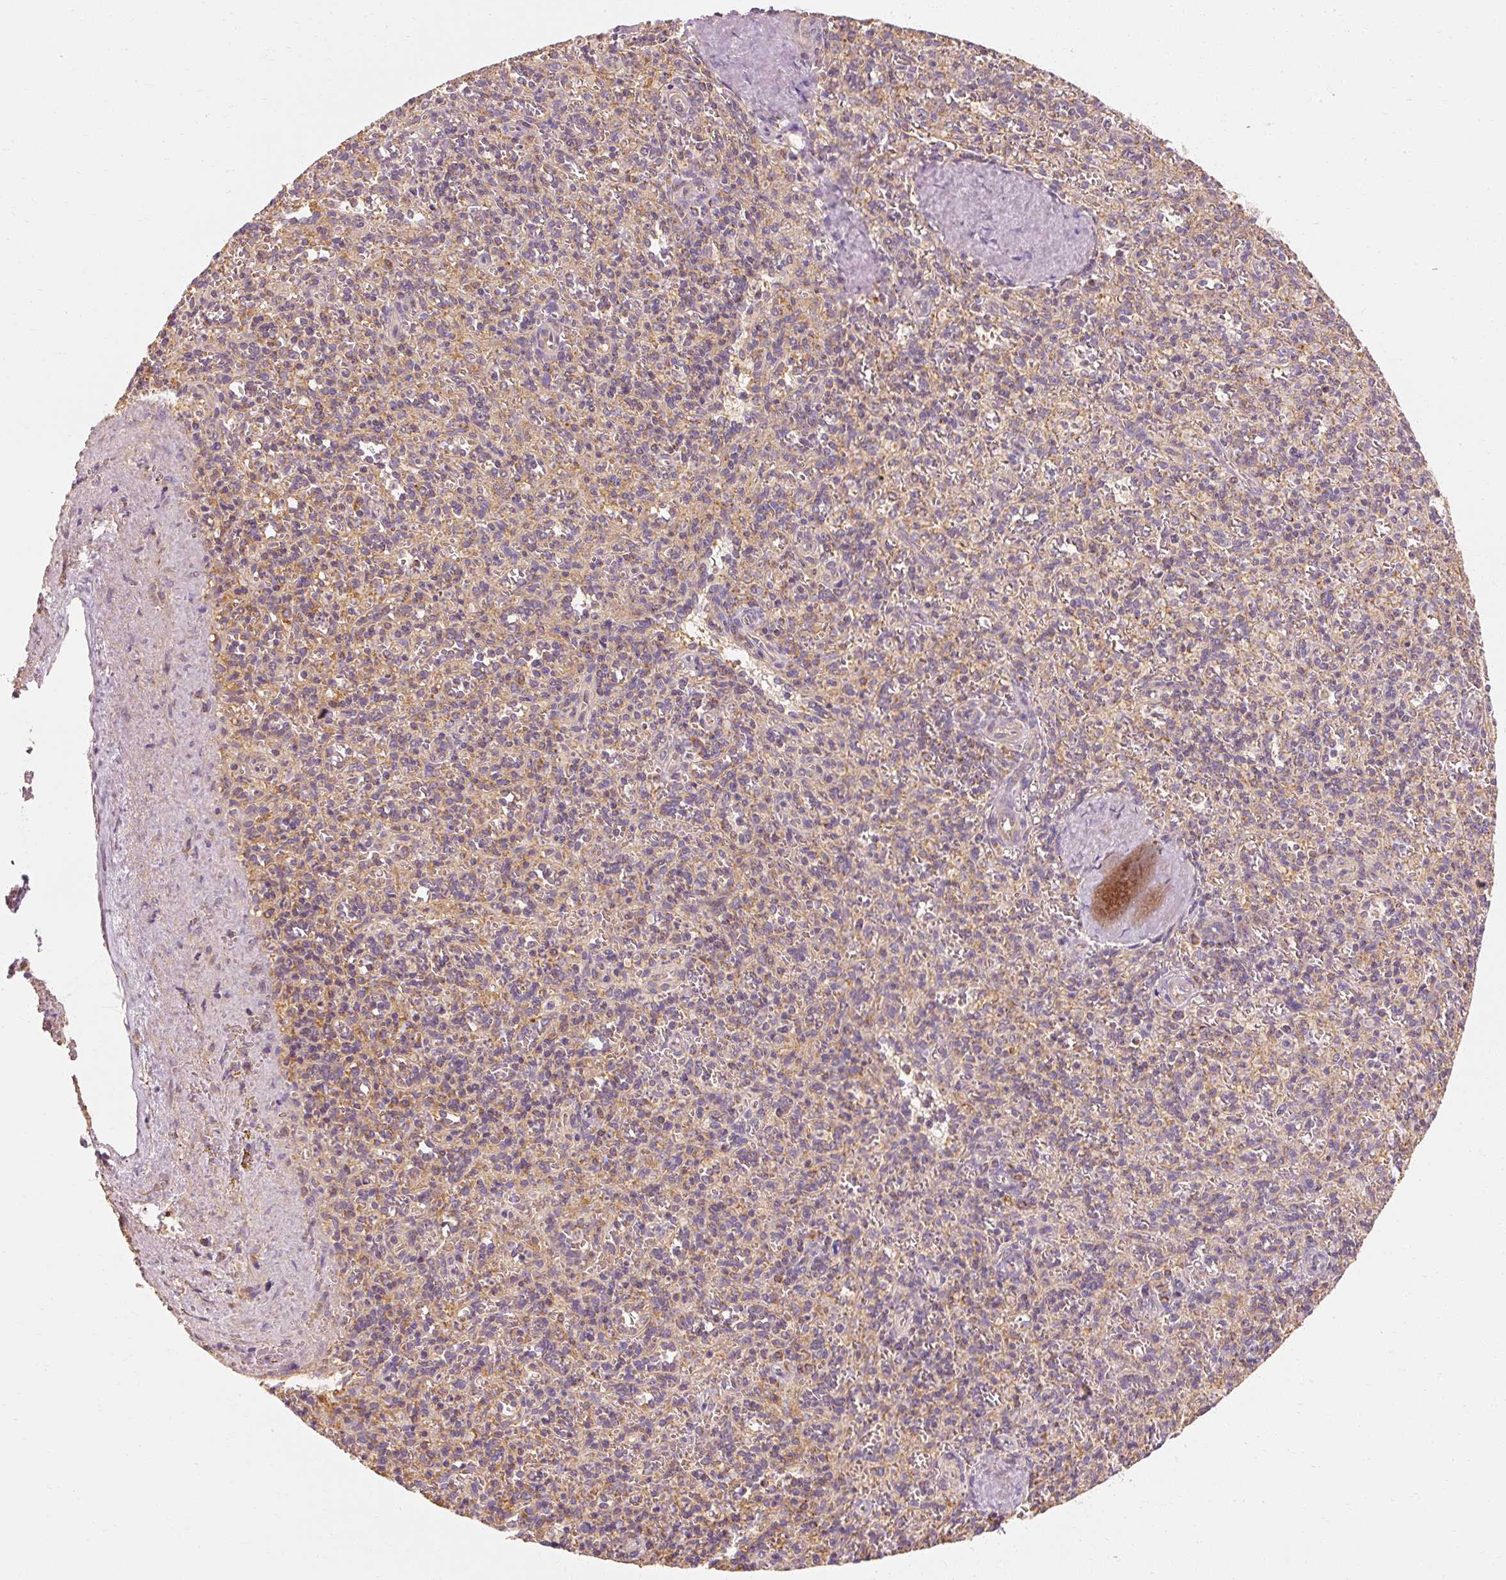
{"staining": {"intensity": "moderate", "quantity": "25%-75%", "location": "cytoplasmic/membranous"}, "tissue": "spleen", "cell_type": "Cells in red pulp", "image_type": "normal", "snomed": [{"axis": "morphology", "description": "Normal tissue, NOS"}, {"axis": "topography", "description": "Spleen"}], "caption": "Immunohistochemical staining of benign human spleen exhibits 25%-75% levels of moderate cytoplasmic/membranous protein staining in approximately 25%-75% of cells in red pulp.", "gene": "TOMM40", "patient": {"sex": "female", "age": 70}}